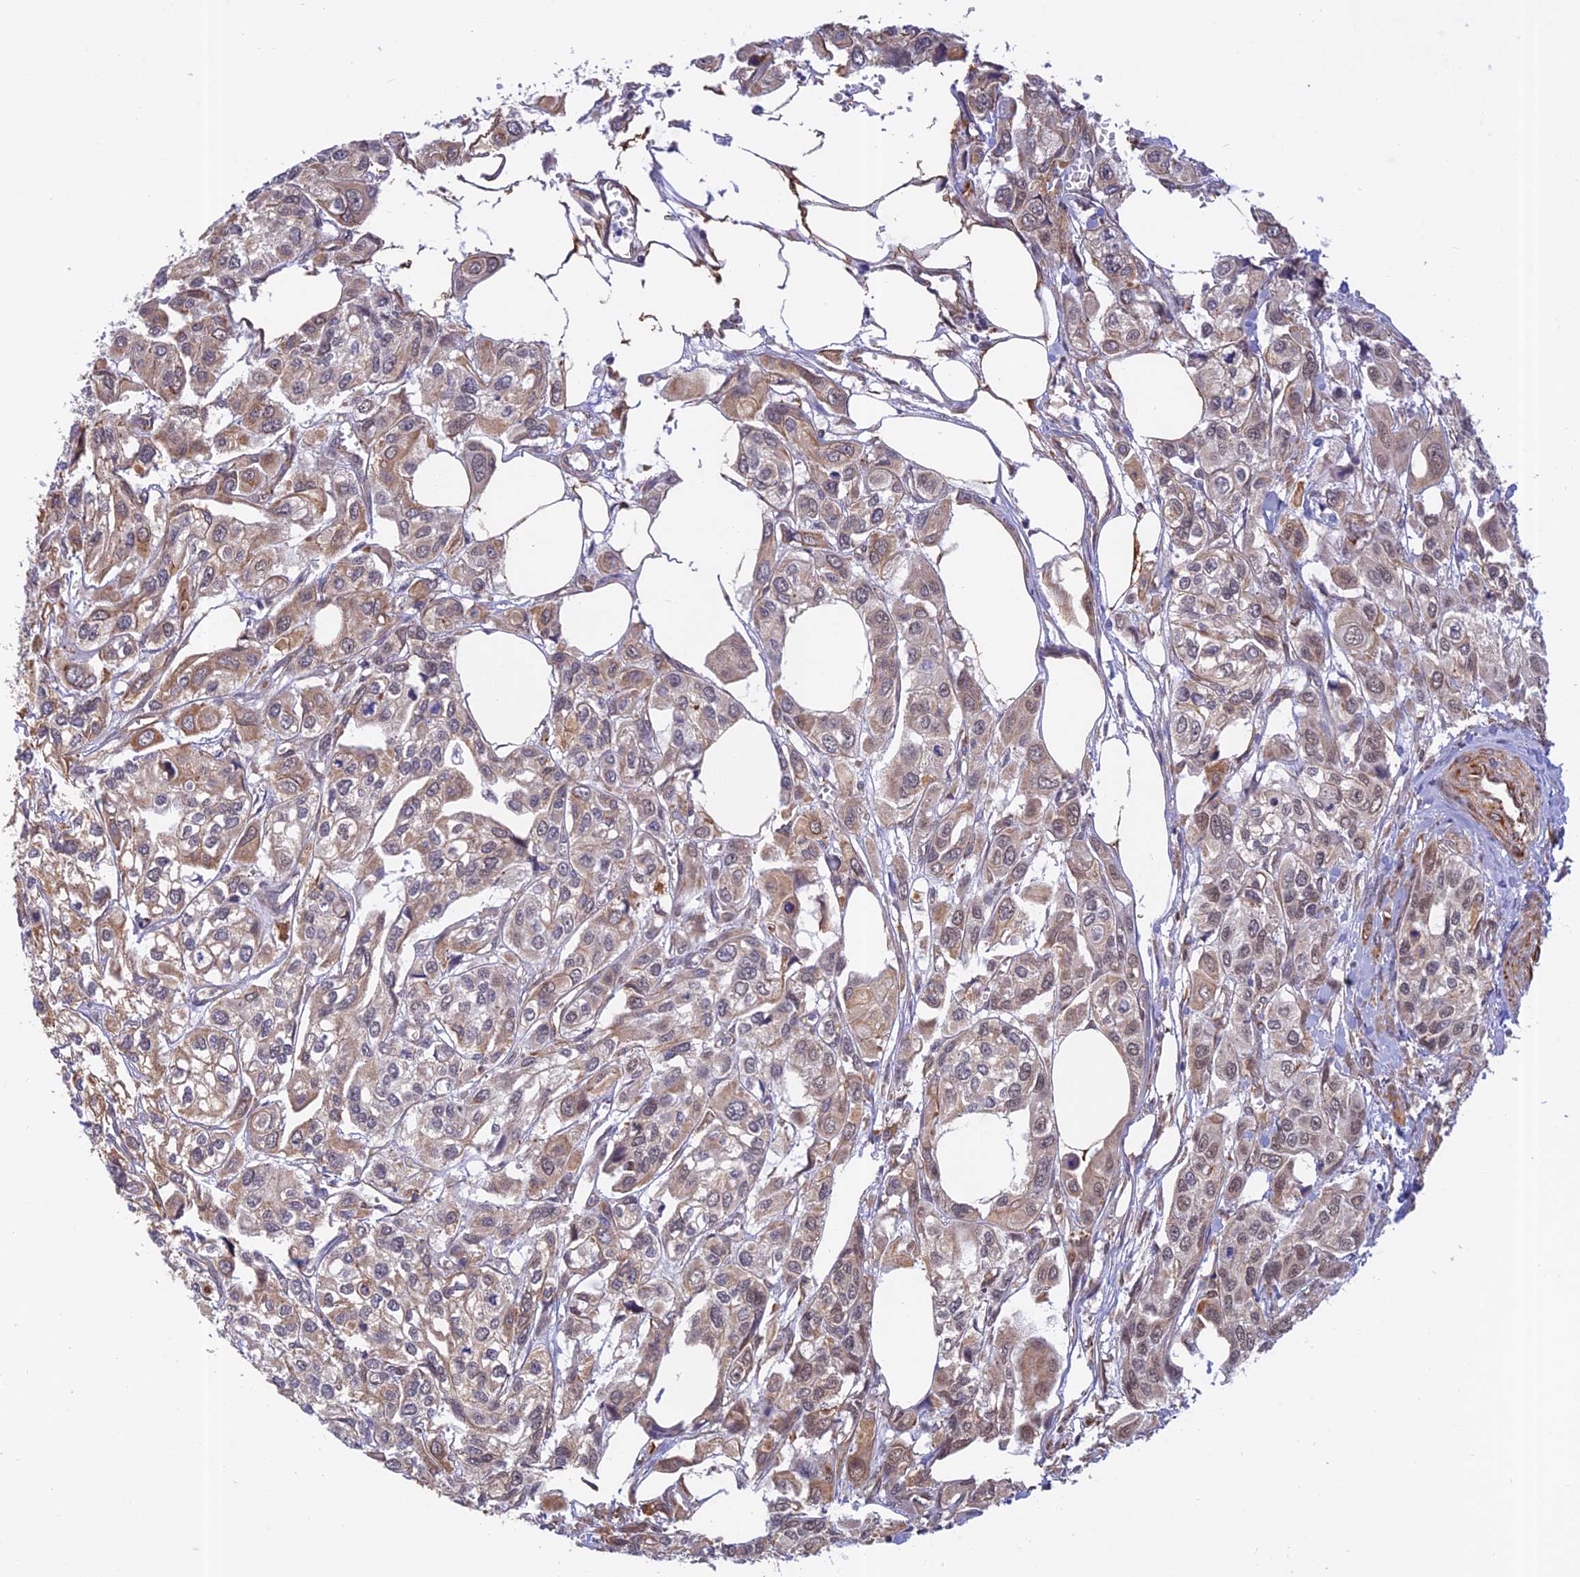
{"staining": {"intensity": "weak", "quantity": ">75%", "location": "cytoplasmic/membranous,nuclear"}, "tissue": "urothelial cancer", "cell_type": "Tumor cells", "image_type": "cancer", "snomed": [{"axis": "morphology", "description": "Urothelial carcinoma, High grade"}, {"axis": "topography", "description": "Urinary bladder"}], "caption": "Protein expression by IHC reveals weak cytoplasmic/membranous and nuclear positivity in approximately >75% of tumor cells in high-grade urothelial carcinoma.", "gene": "PAGR1", "patient": {"sex": "male", "age": 67}}